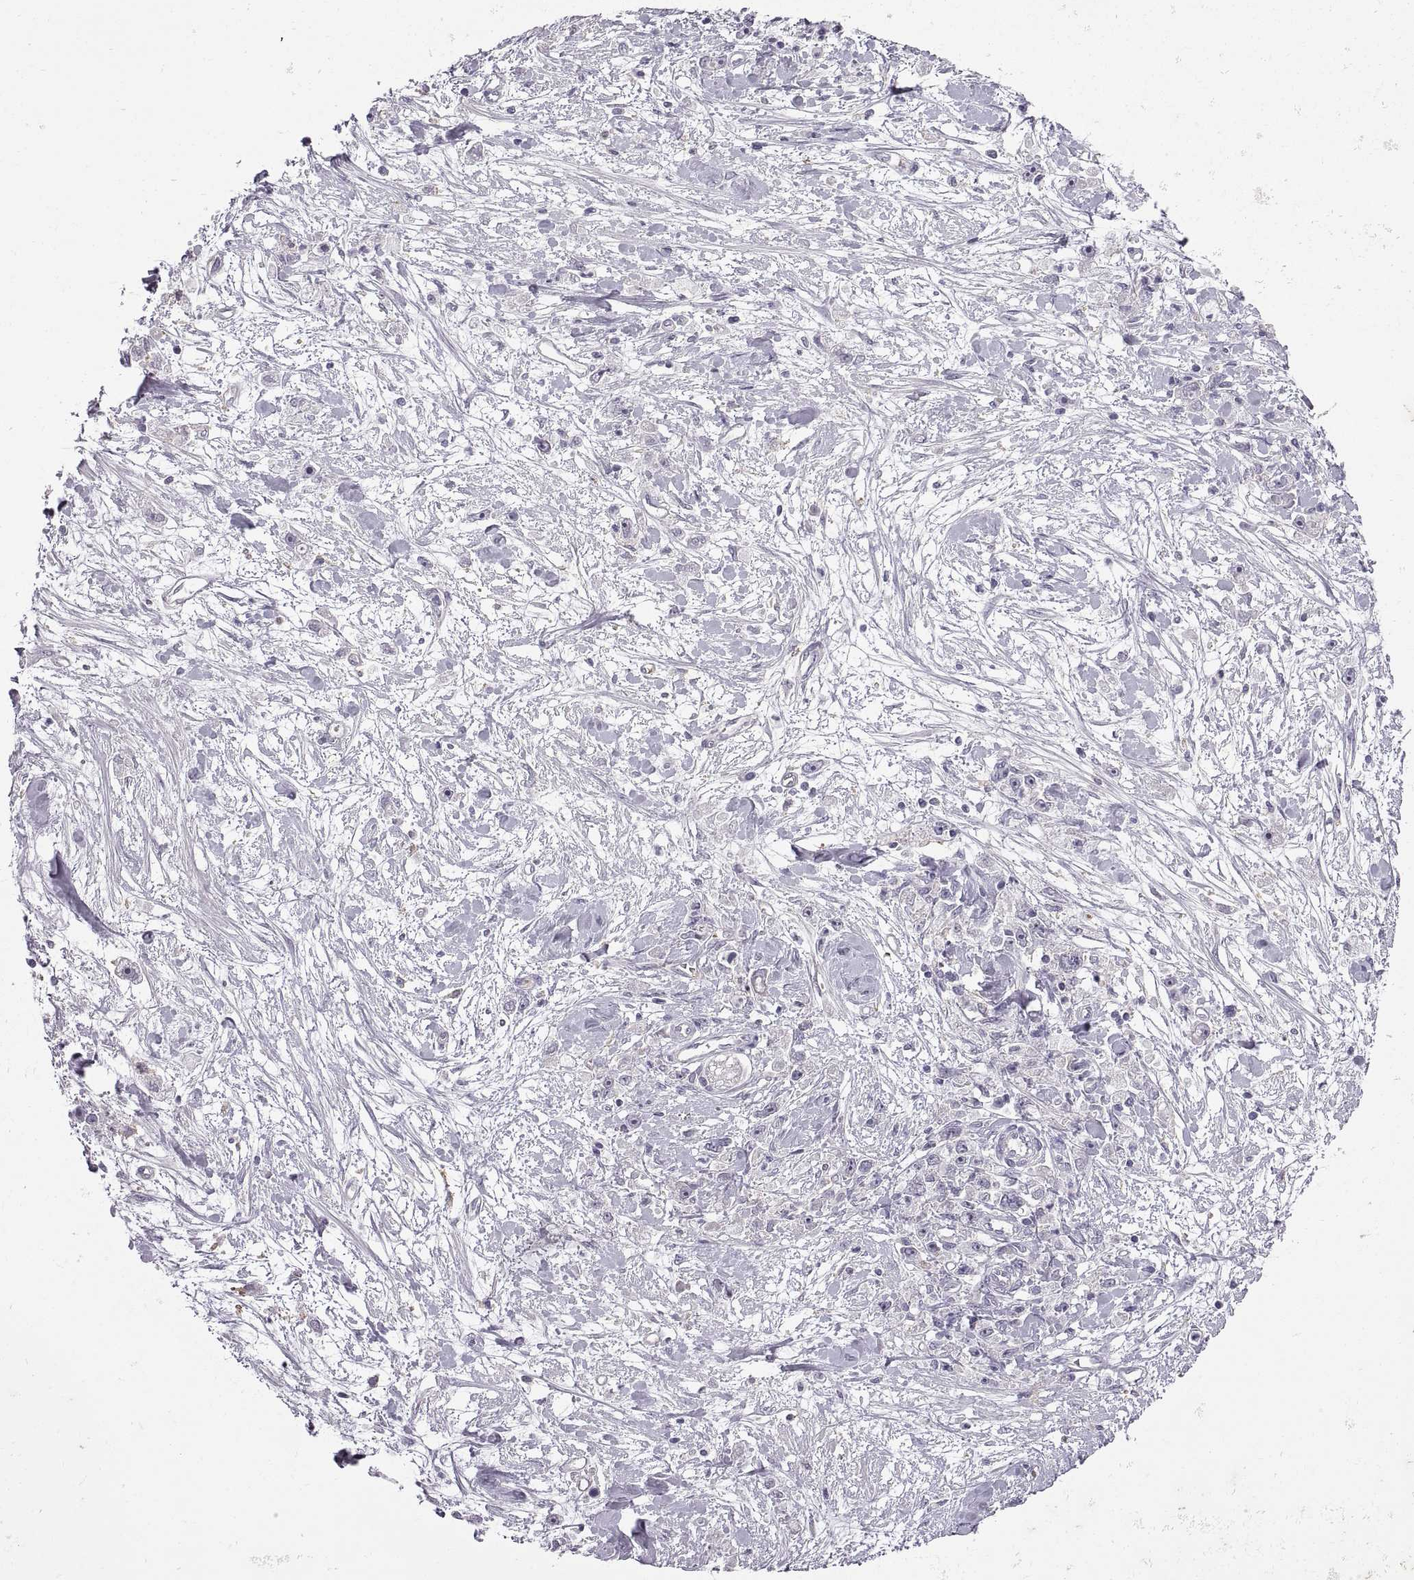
{"staining": {"intensity": "negative", "quantity": "none", "location": "none"}, "tissue": "stomach cancer", "cell_type": "Tumor cells", "image_type": "cancer", "snomed": [{"axis": "morphology", "description": "Adenocarcinoma, NOS"}, {"axis": "topography", "description": "Stomach"}], "caption": "Tumor cells show no significant protein positivity in adenocarcinoma (stomach).", "gene": "MEIOC", "patient": {"sex": "female", "age": 59}}